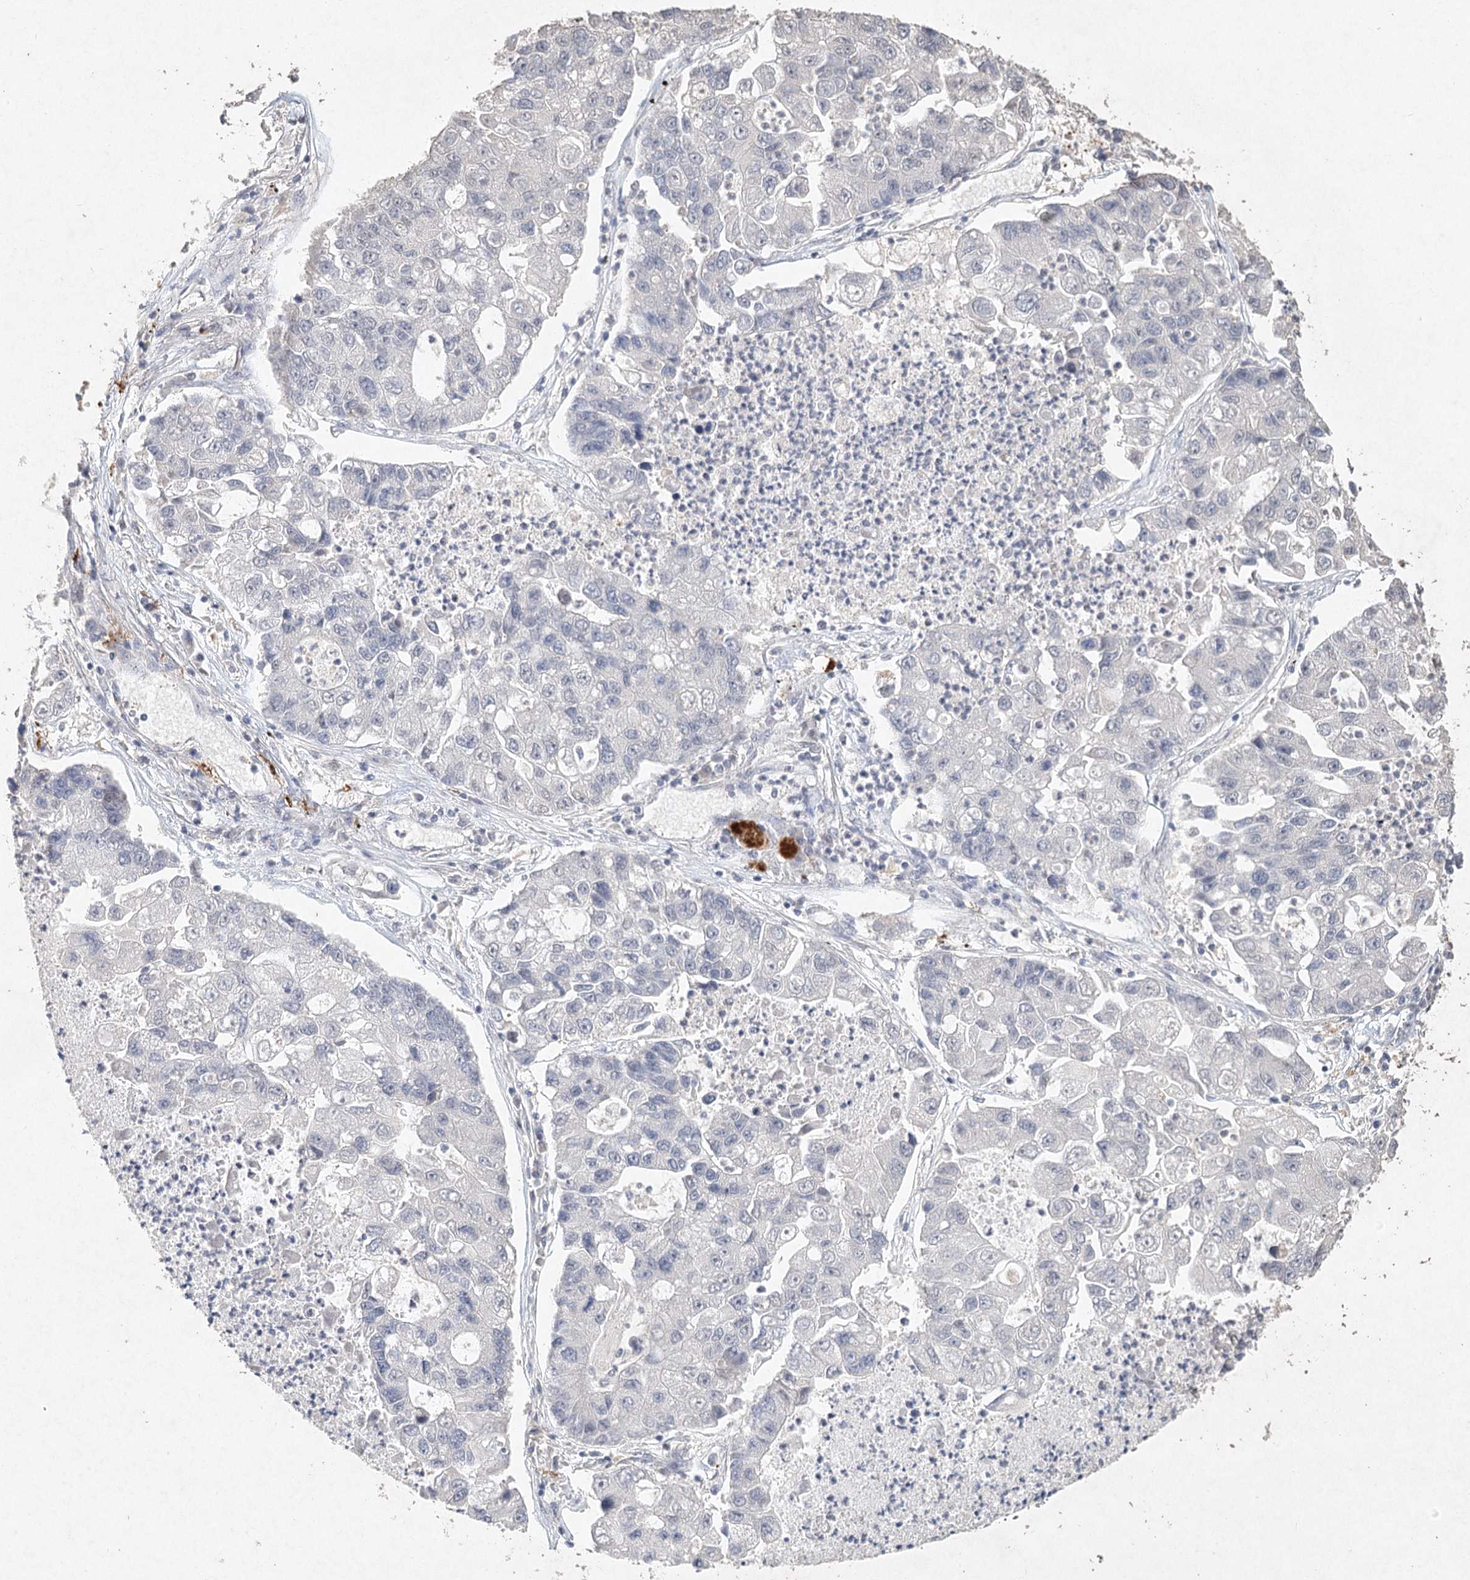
{"staining": {"intensity": "negative", "quantity": "none", "location": "none"}, "tissue": "lung cancer", "cell_type": "Tumor cells", "image_type": "cancer", "snomed": [{"axis": "morphology", "description": "Adenocarcinoma, NOS"}, {"axis": "topography", "description": "Lung"}], "caption": "Lung cancer was stained to show a protein in brown. There is no significant staining in tumor cells.", "gene": "ARSI", "patient": {"sex": "female", "age": 51}}